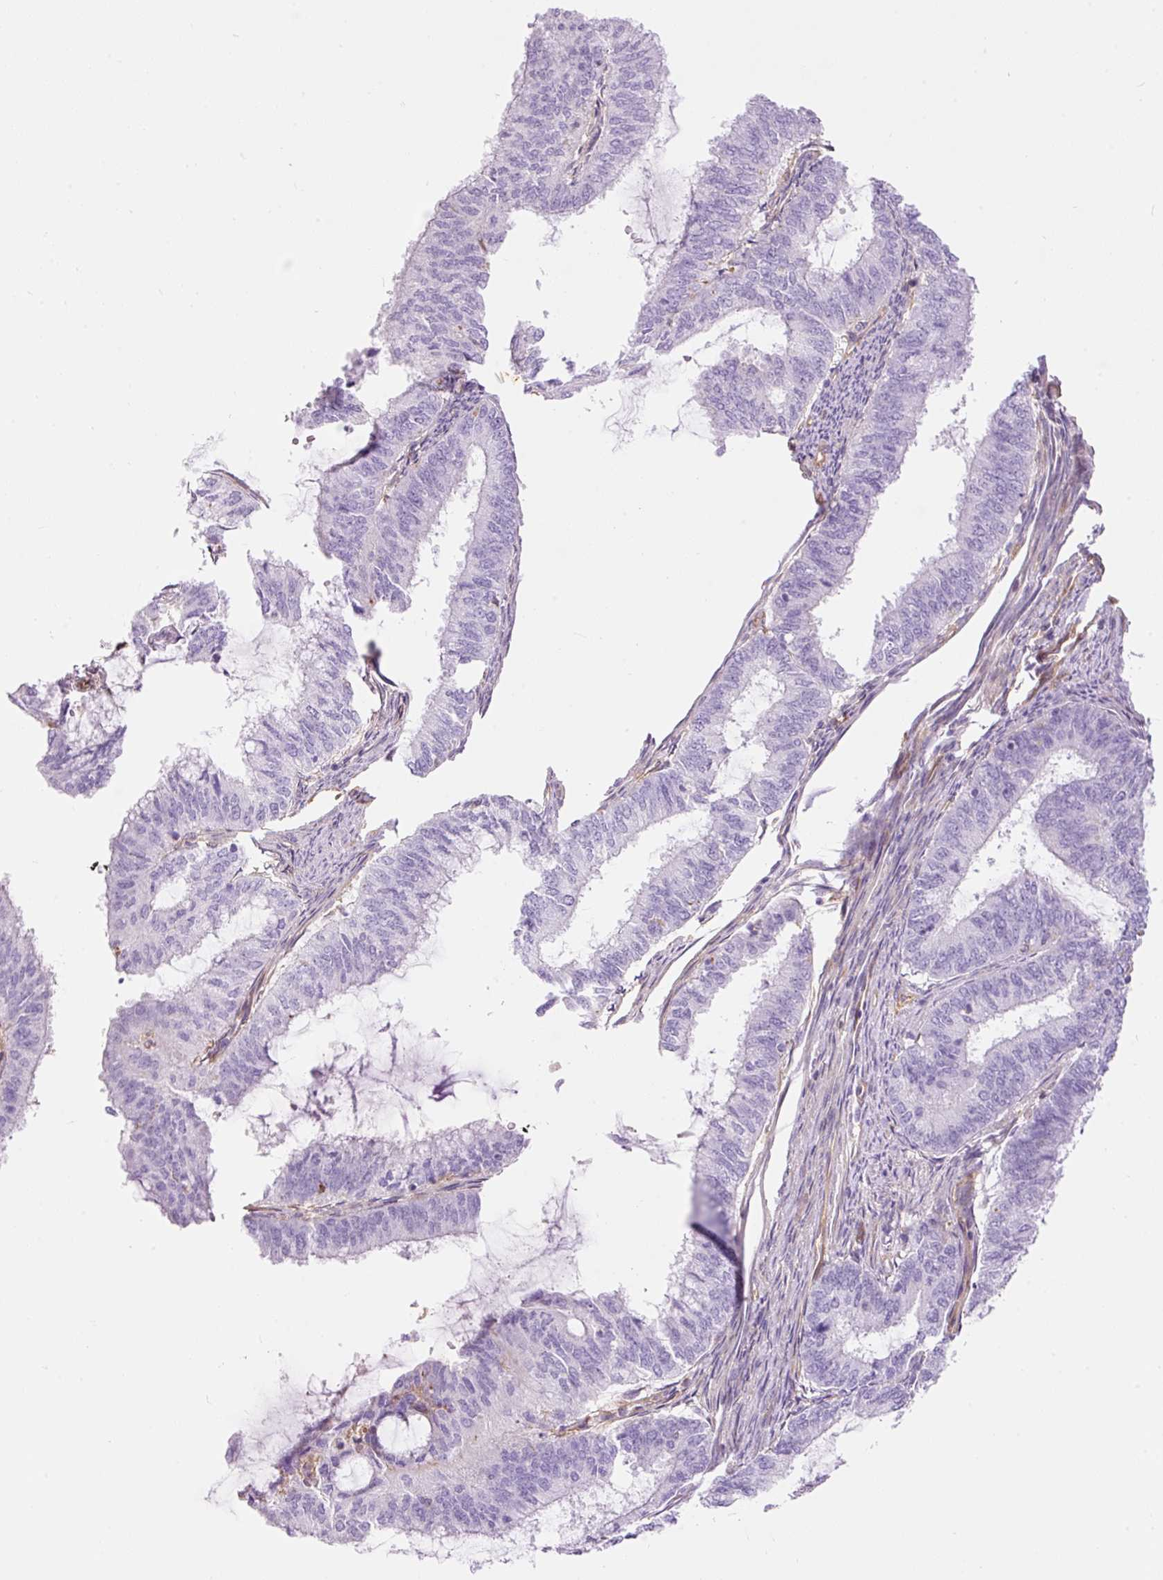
{"staining": {"intensity": "negative", "quantity": "none", "location": "none"}, "tissue": "endometrial cancer", "cell_type": "Tumor cells", "image_type": "cancer", "snomed": [{"axis": "morphology", "description": "Adenocarcinoma, NOS"}, {"axis": "topography", "description": "Endometrium"}], "caption": "IHC photomicrograph of endometrial adenocarcinoma stained for a protein (brown), which shows no positivity in tumor cells.", "gene": "IL10RB", "patient": {"sex": "female", "age": 51}}